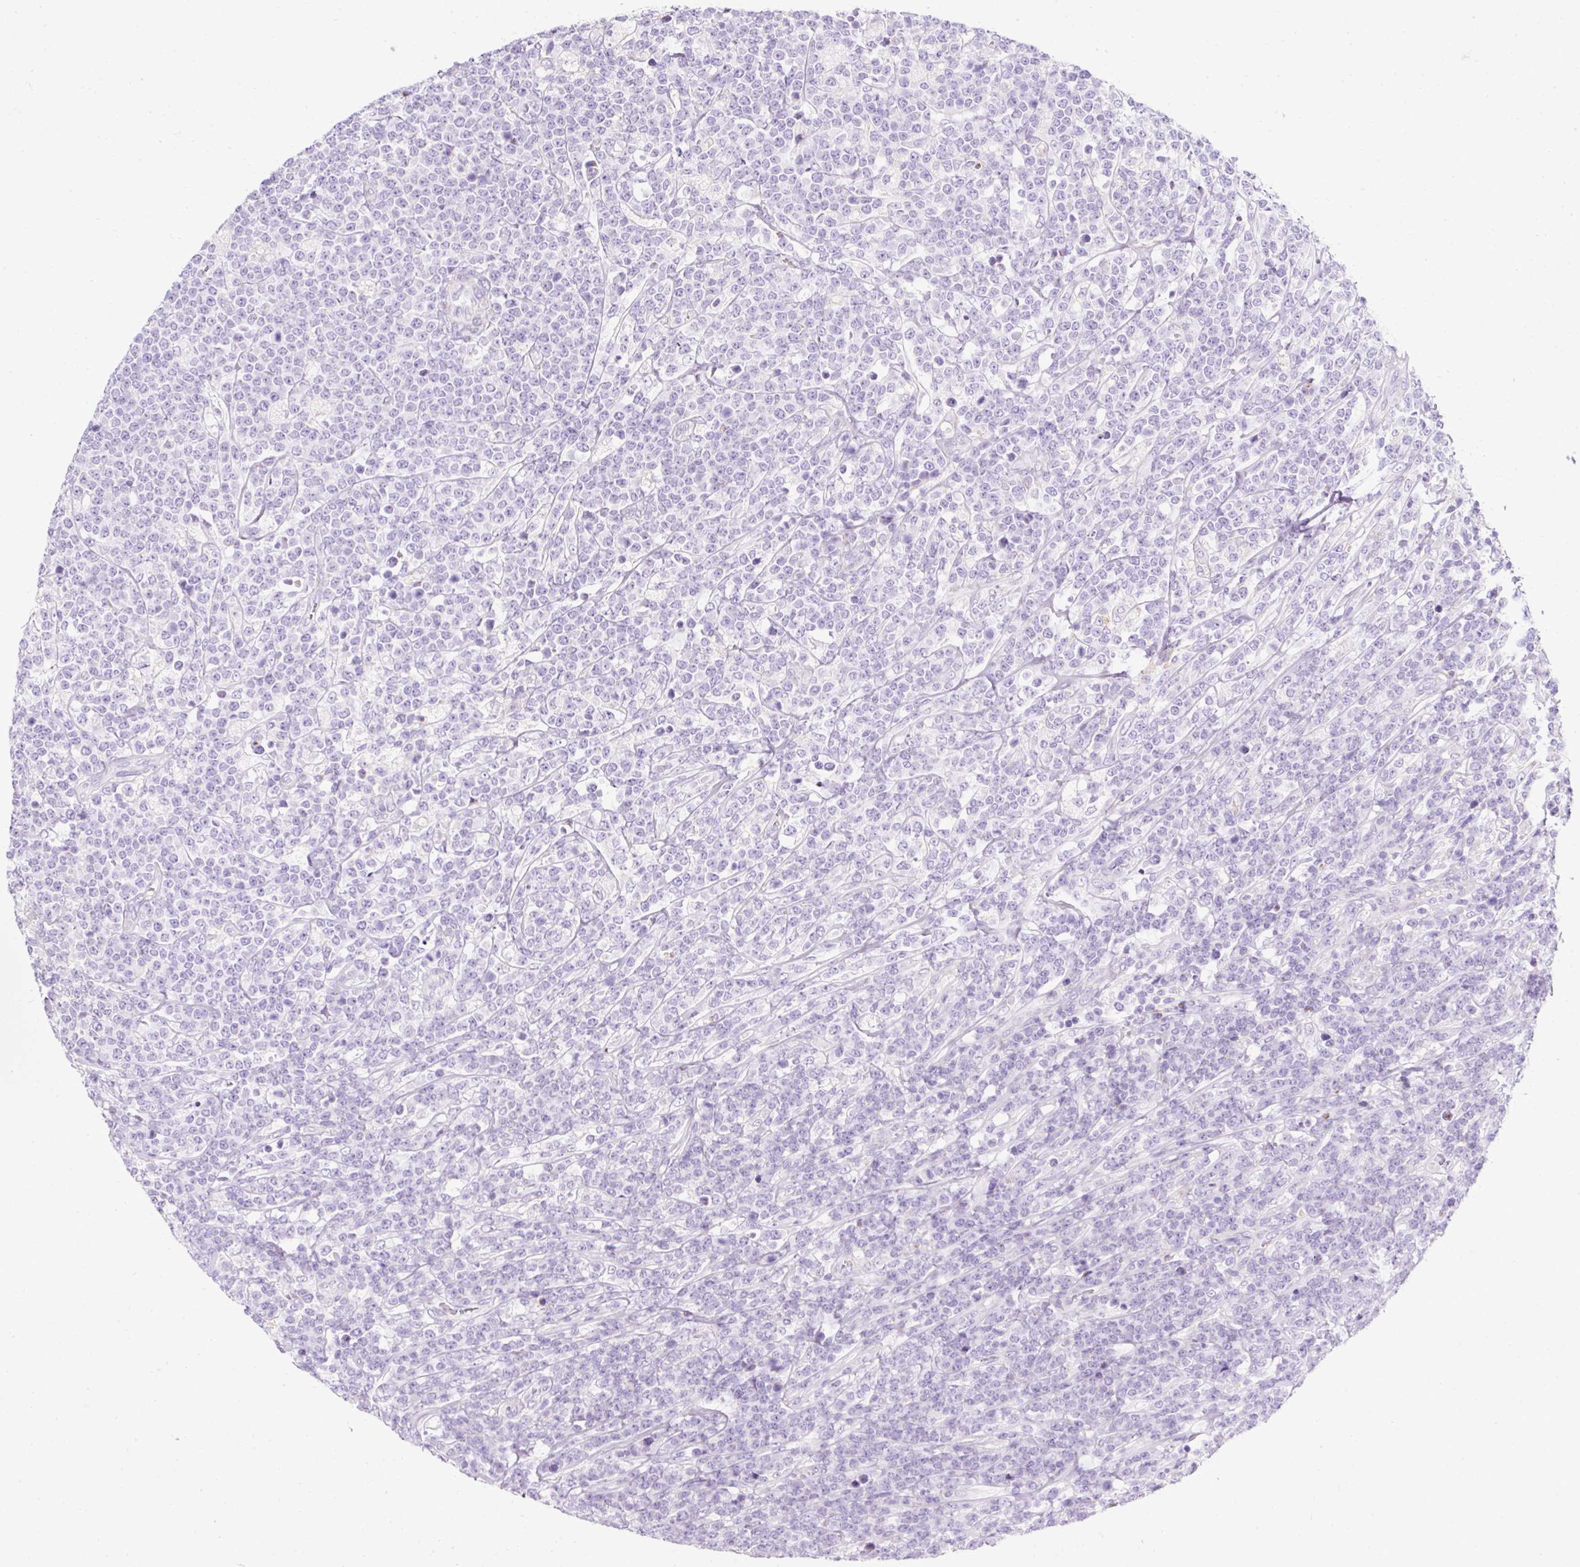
{"staining": {"intensity": "negative", "quantity": "none", "location": "none"}, "tissue": "lymphoma", "cell_type": "Tumor cells", "image_type": "cancer", "snomed": [{"axis": "morphology", "description": "Malignant lymphoma, non-Hodgkin's type, High grade"}, {"axis": "topography", "description": "Small intestine"}], "caption": "This is an immunohistochemistry (IHC) micrograph of human lymphoma. There is no positivity in tumor cells.", "gene": "PLPP2", "patient": {"sex": "male", "age": 8}}